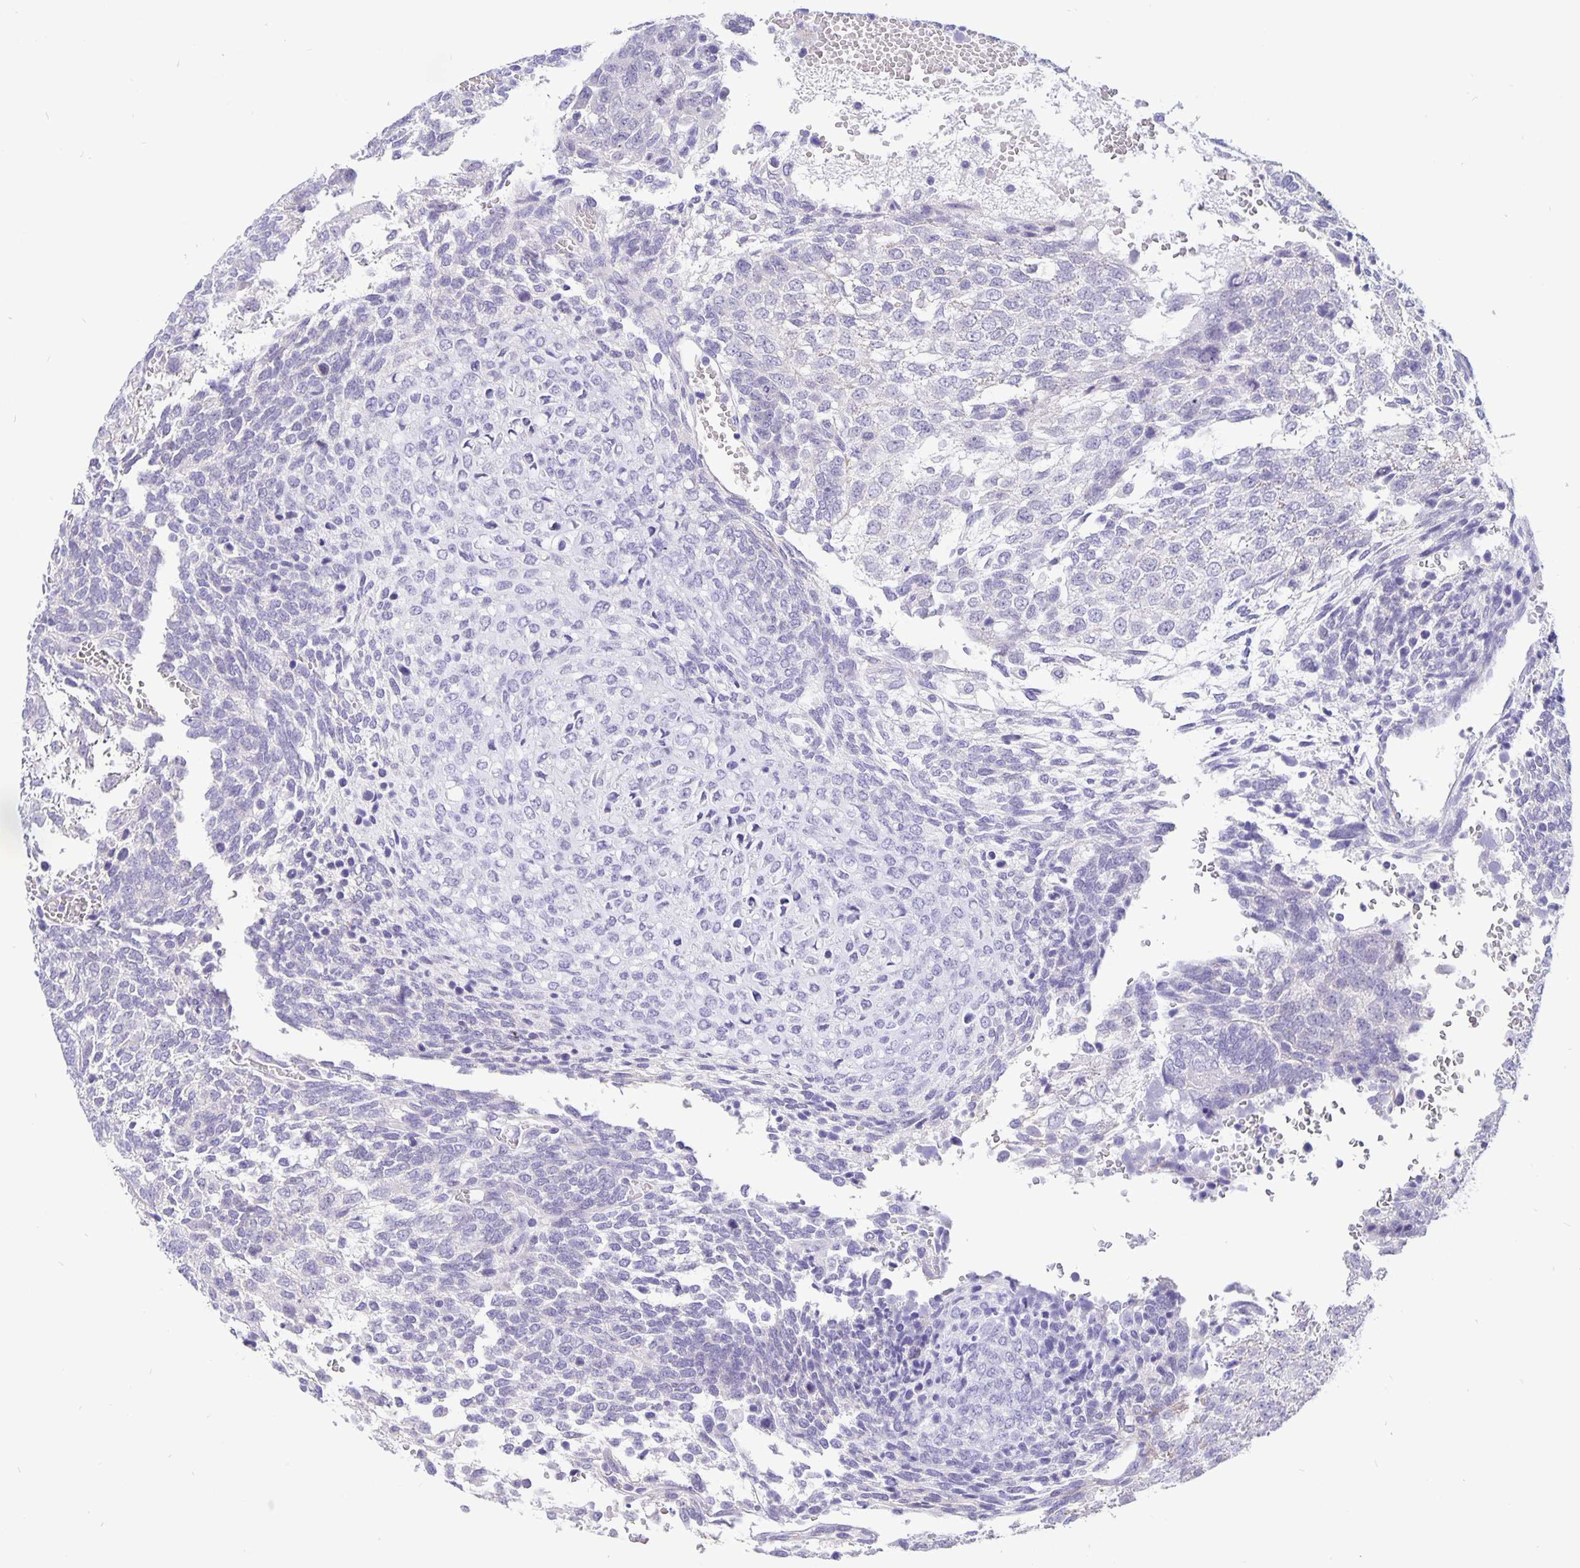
{"staining": {"intensity": "negative", "quantity": "none", "location": "none"}, "tissue": "testis cancer", "cell_type": "Tumor cells", "image_type": "cancer", "snomed": [{"axis": "morphology", "description": "Normal tissue, NOS"}, {"axis": "morphology", "description": "Carcinoma, Embryonal, NOS"}, {"axis": "topography", "description": "Testis"}, {"axis": "topography", "description": "Epididymis"}], "caption": "DAB immunohistochemical staining of human testis cancer shows no significant expression in tumor cells. The staining was performed using DAB (3,3'-diaminobenzidine) to visualize the protein expression in brown, while the nuclei were stained in blue with hematoxylin (Magnification: 20x).", "gene": "ERMN", "patient": {"sex": "male", "age": 23}}